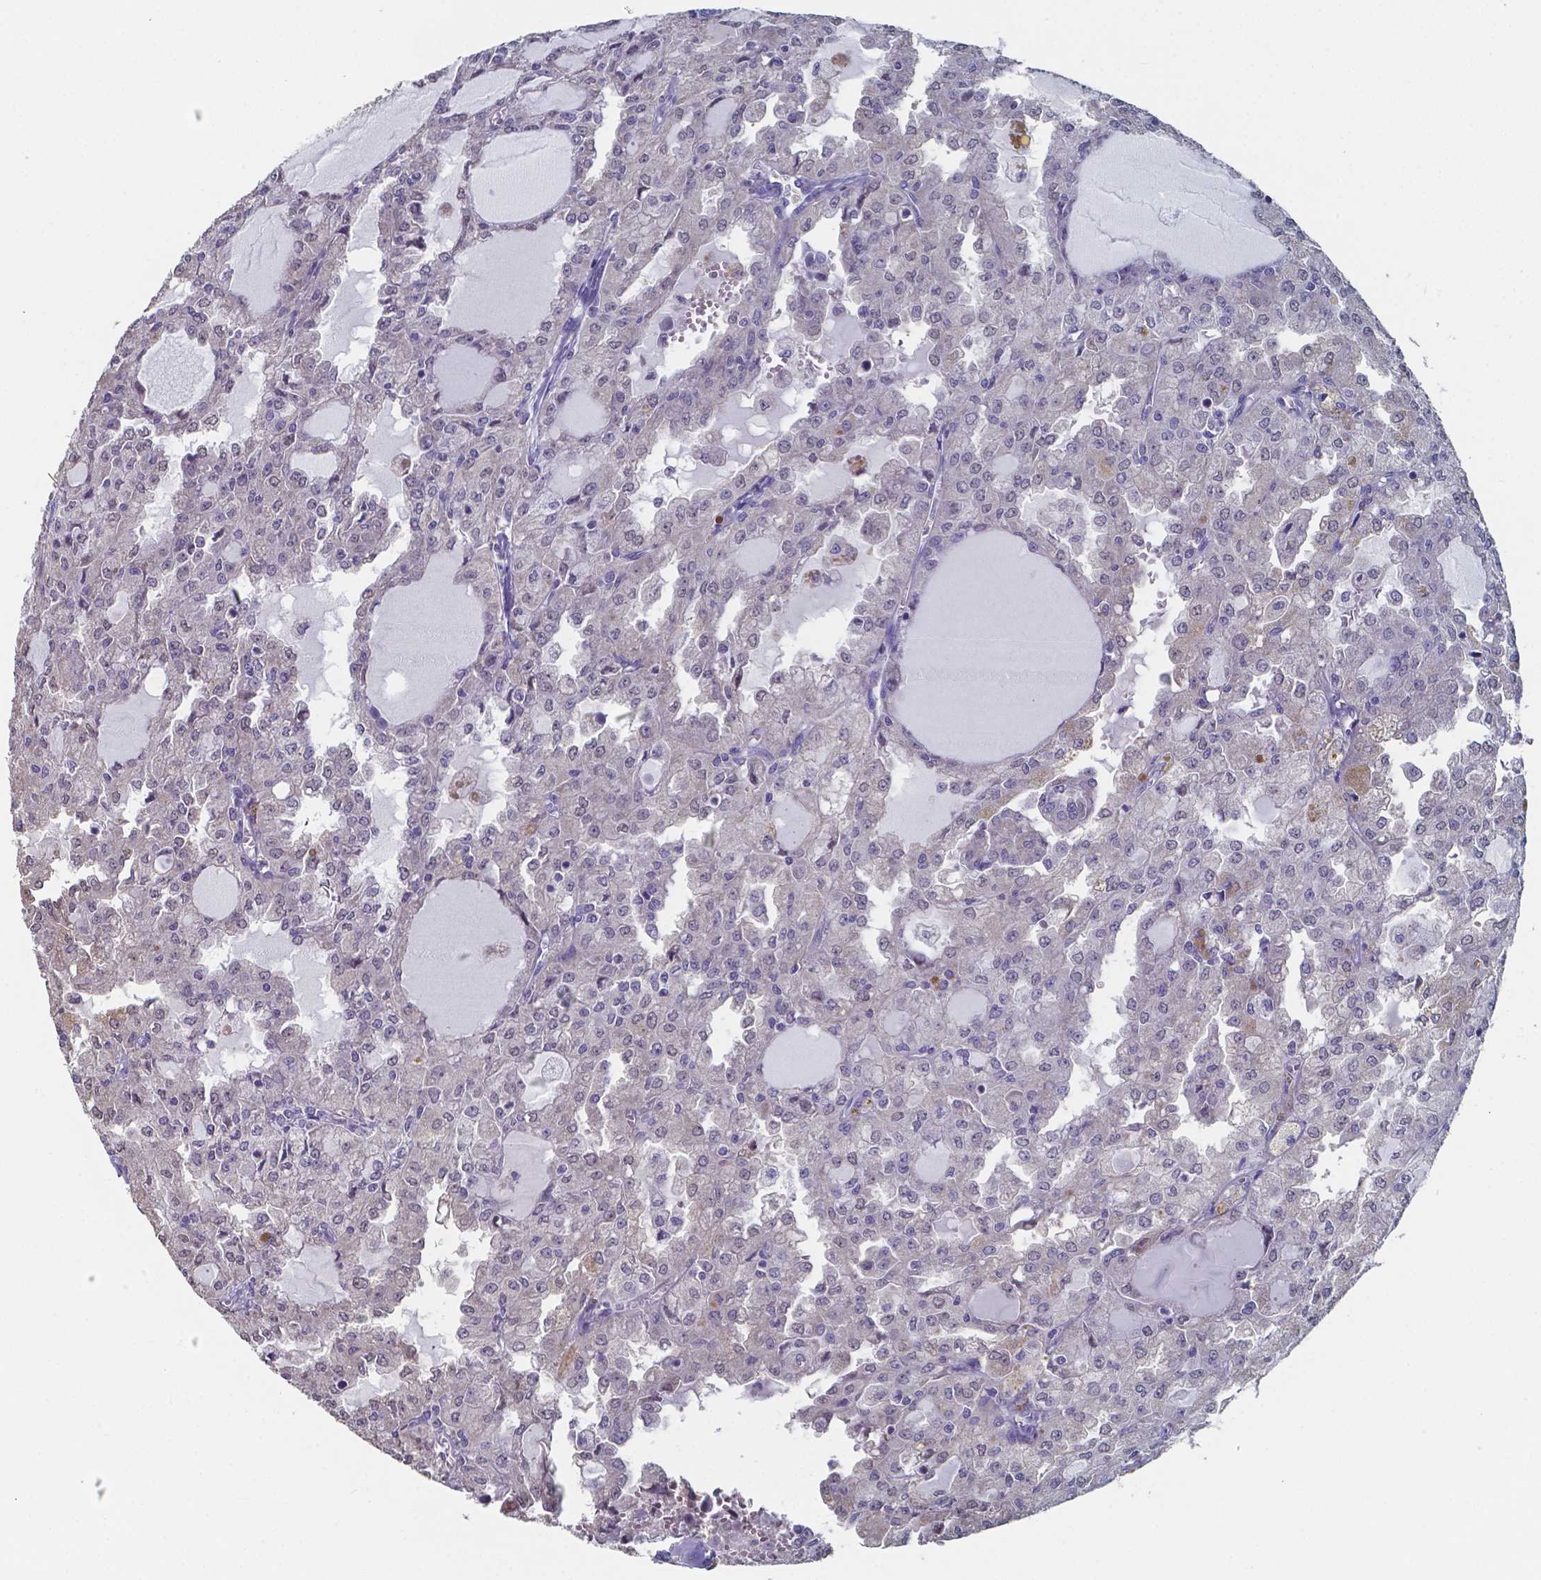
{"staining": {"intensity": "negative", "quantity": "none", "location": "none"}, "tissue": "head and neck cancer", "cell_type": "Tumor cells", "image_type": "cancer", "snomed": [{"axis": "morphology", "description": "Adenocarcinoma, NOS"}, {"axis": "topography", "description": "Head-Neck"}], "caption": "This is an IHC photomicrograph of human head and neck cancer. There is no staining in tumor cells.", "gene": "FOXJ1", "patient": {"sex": "male", "age": 64}}